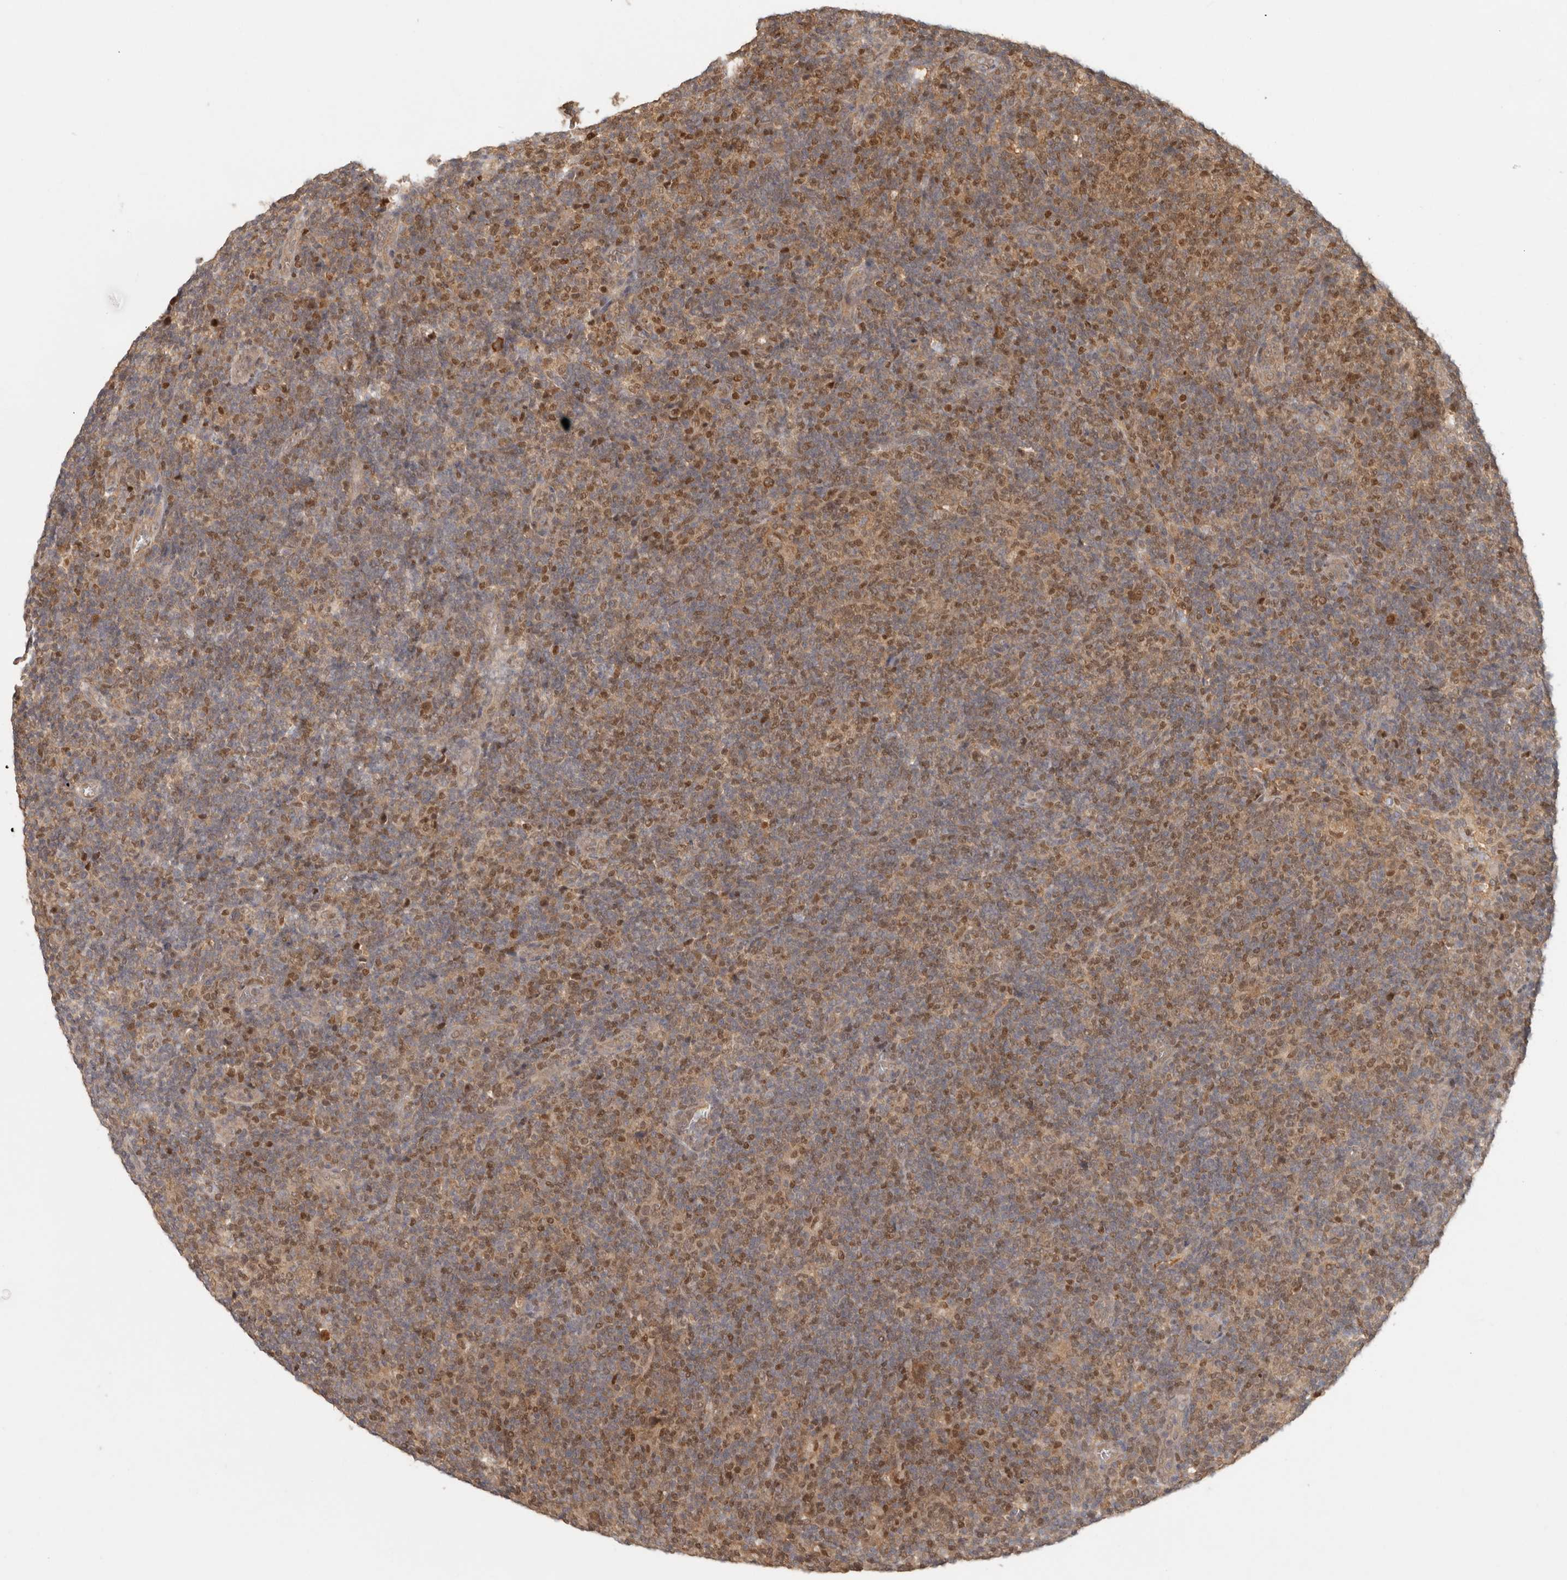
{"staining": {"intensity": "weak", "quantity": "25%-75%", "location": "cytoplasmic/membranous"}, "tissue": "lymphoma", "cell_type": "Tumor cells", "image_type": "cancer", "snomed": [{"axis": "morphology", "description": "Hodgkin's disease, NOS"}, {"axis": "topography", "description": "Lymph node"}], "caption": "The histopathology image demonstrates a brown stain indicating the presence of a protein in the cytoplasmic/membranous of tumor cells in Hodgkin's disease.", "gene": "PSMA5", "patient": {"sex": "female", "age": 57}}